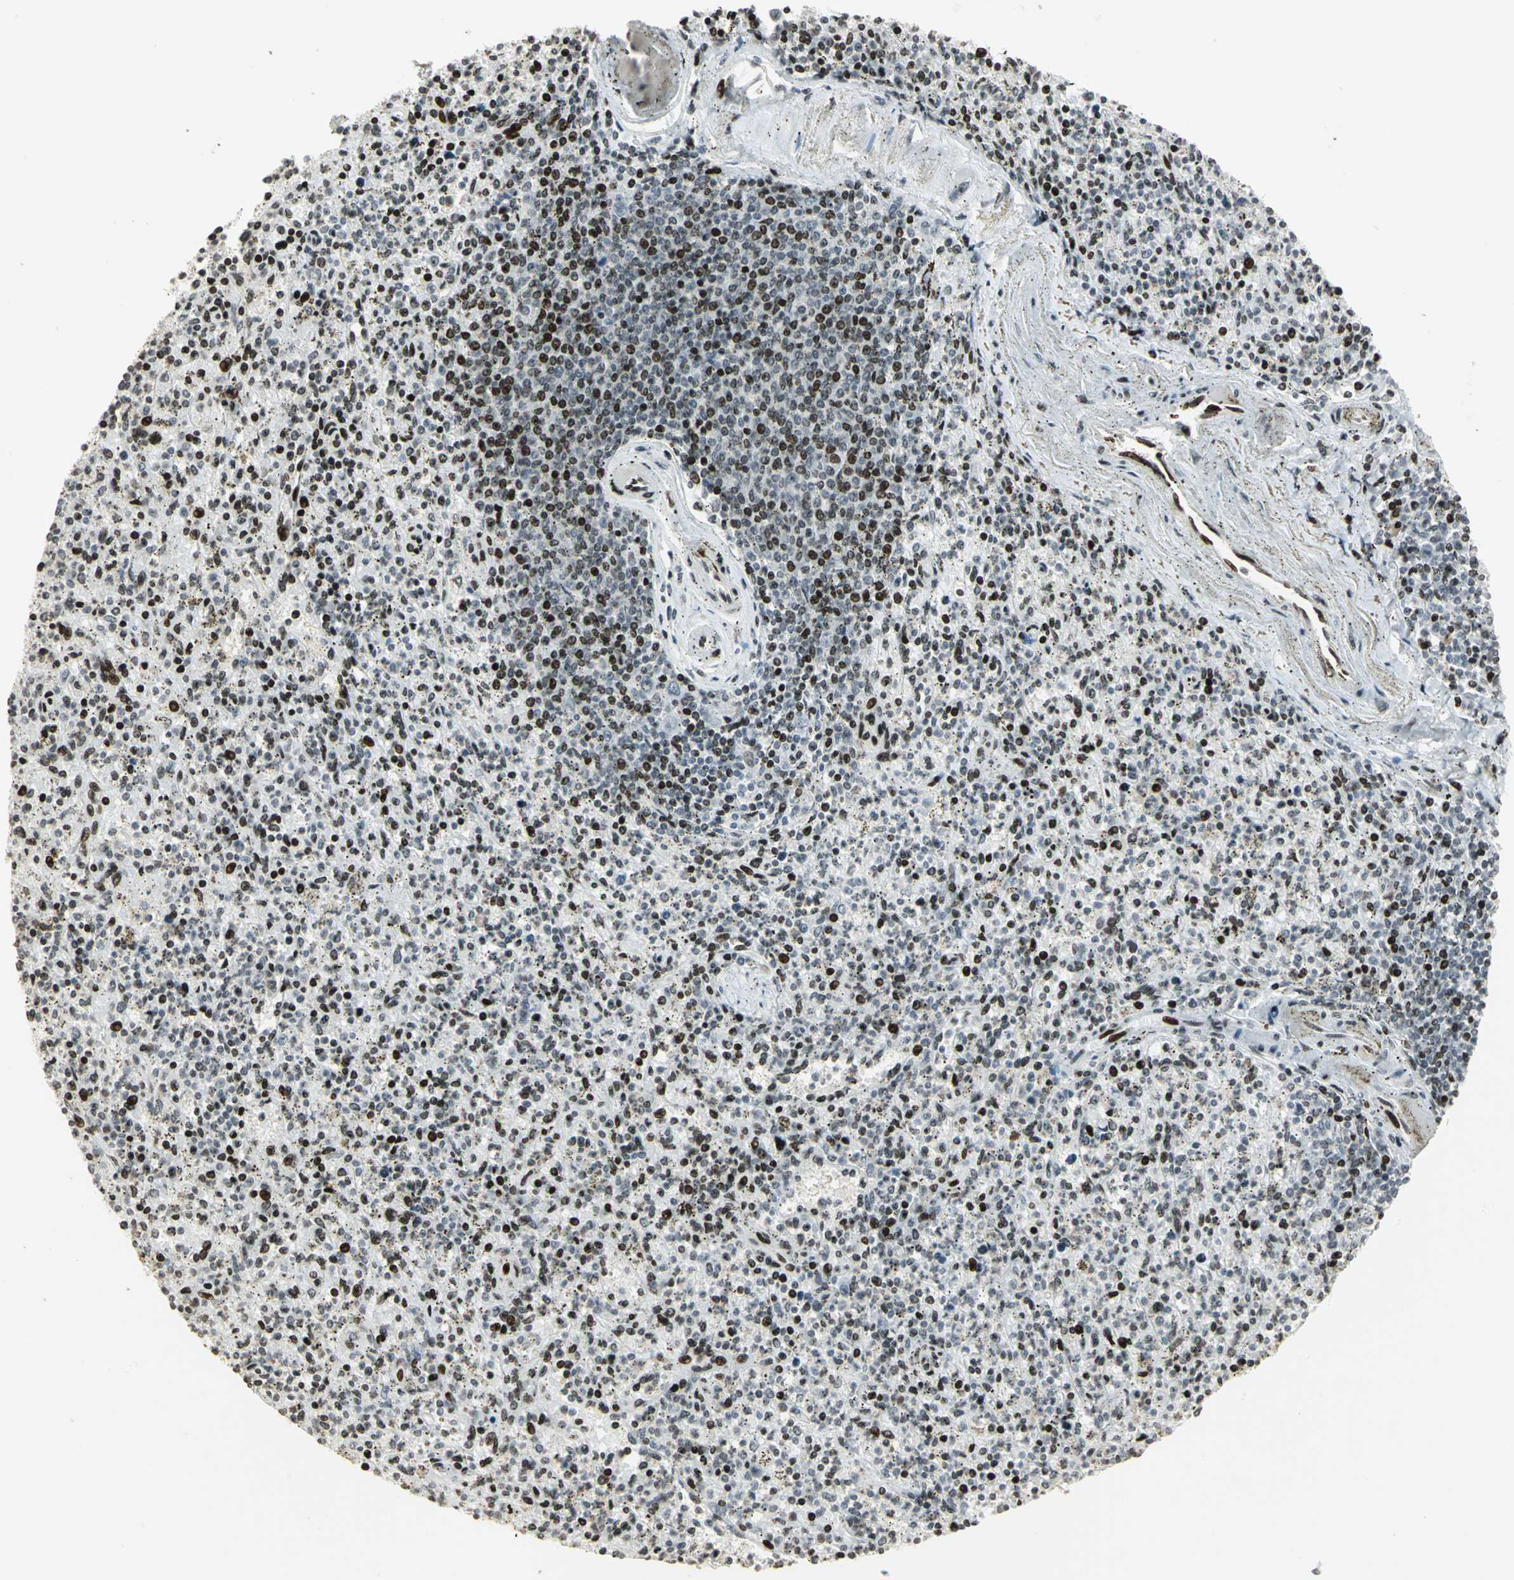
{"staining": {"intensity": "strong", "quantity": "25%-75%", "location": "nuclear"}, "tissue": "spleen", "cell_type": "Cells in red pulp", "image_type": "normal", "snomed": [{"axis": "morphology", "description": "Normal tissue, NOS"}, {"axis": "topography", "description": "Spleen"}], "caption": "A brown stain shows strong nuclear positivity of a protein in cells in red pulp of unremarkable spleen. (Stains: DAB (3,3'-diaminobenzidine) in brown, nuclei in blue, Microscopy: brightfield microscopy at high magnification).", "gene": "KDM1A", "patient": {"sex": "male", "age": 72}}